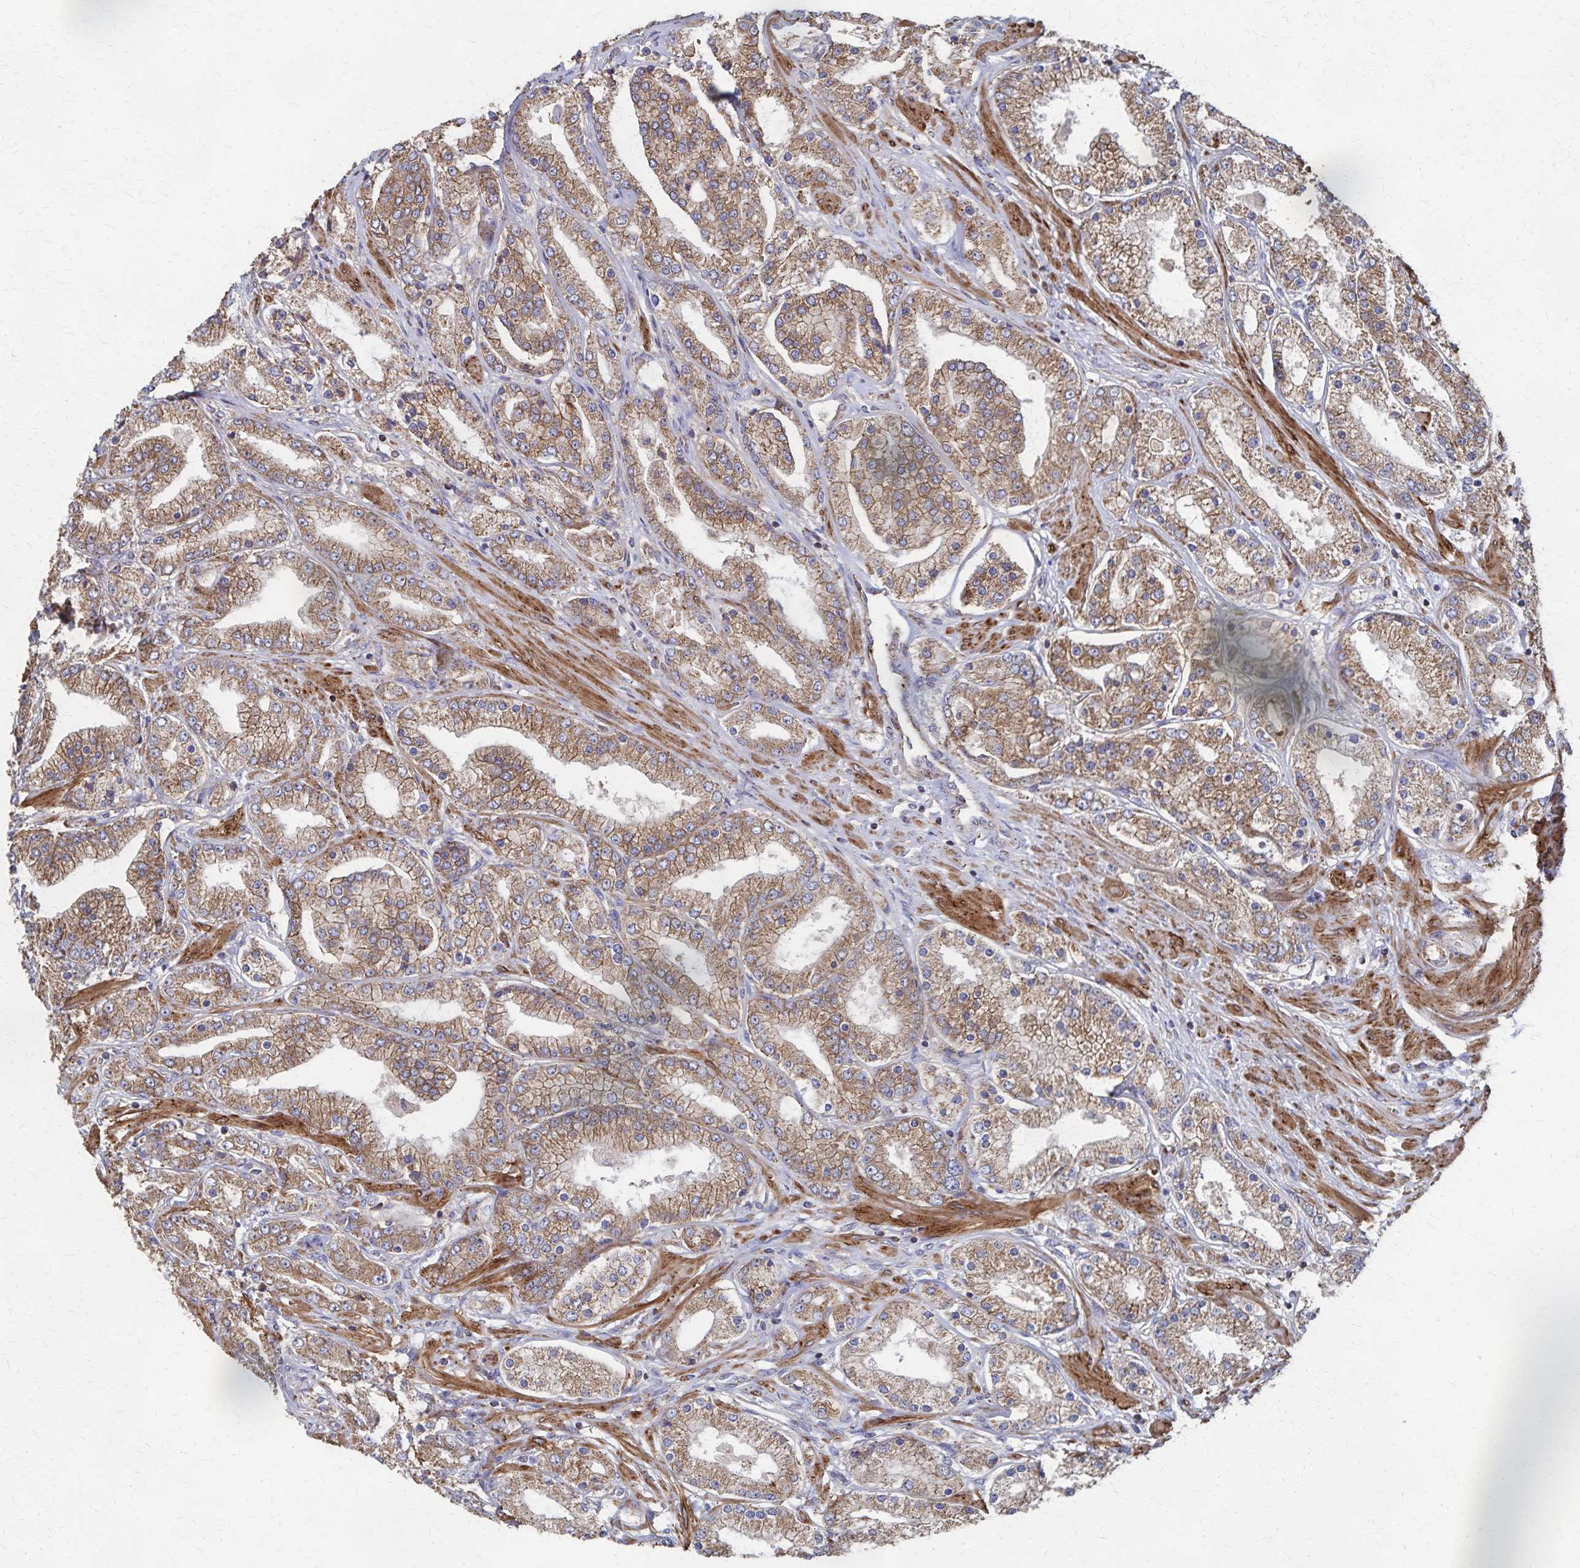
{"staining": {"intensity": "moderate", "quantity": ">75%", "location": "cytoplasmic/membranous"}, "tissue": "prostate cancer", "cell_type": "Tumor cells", "image_type": "cancer", "snomed": [{"axis": "morphology", "description": "Adenocarcinoma, High grade"}, {"axis": "topography", "description": "Prostate"}], "caption": "Immunohistochemical staining of adenocarcinoma (high-grade) (prostate) displays medium levels of moderate cytoplasmic/membranous protein expression in about >75% of tumor cells. (DAB (3,3'-diaminobenzidine) IHC with brightfield microscopy, high magnification).", "gene": "PGAP2", "patient": {"sex": "male", "age": 67}}